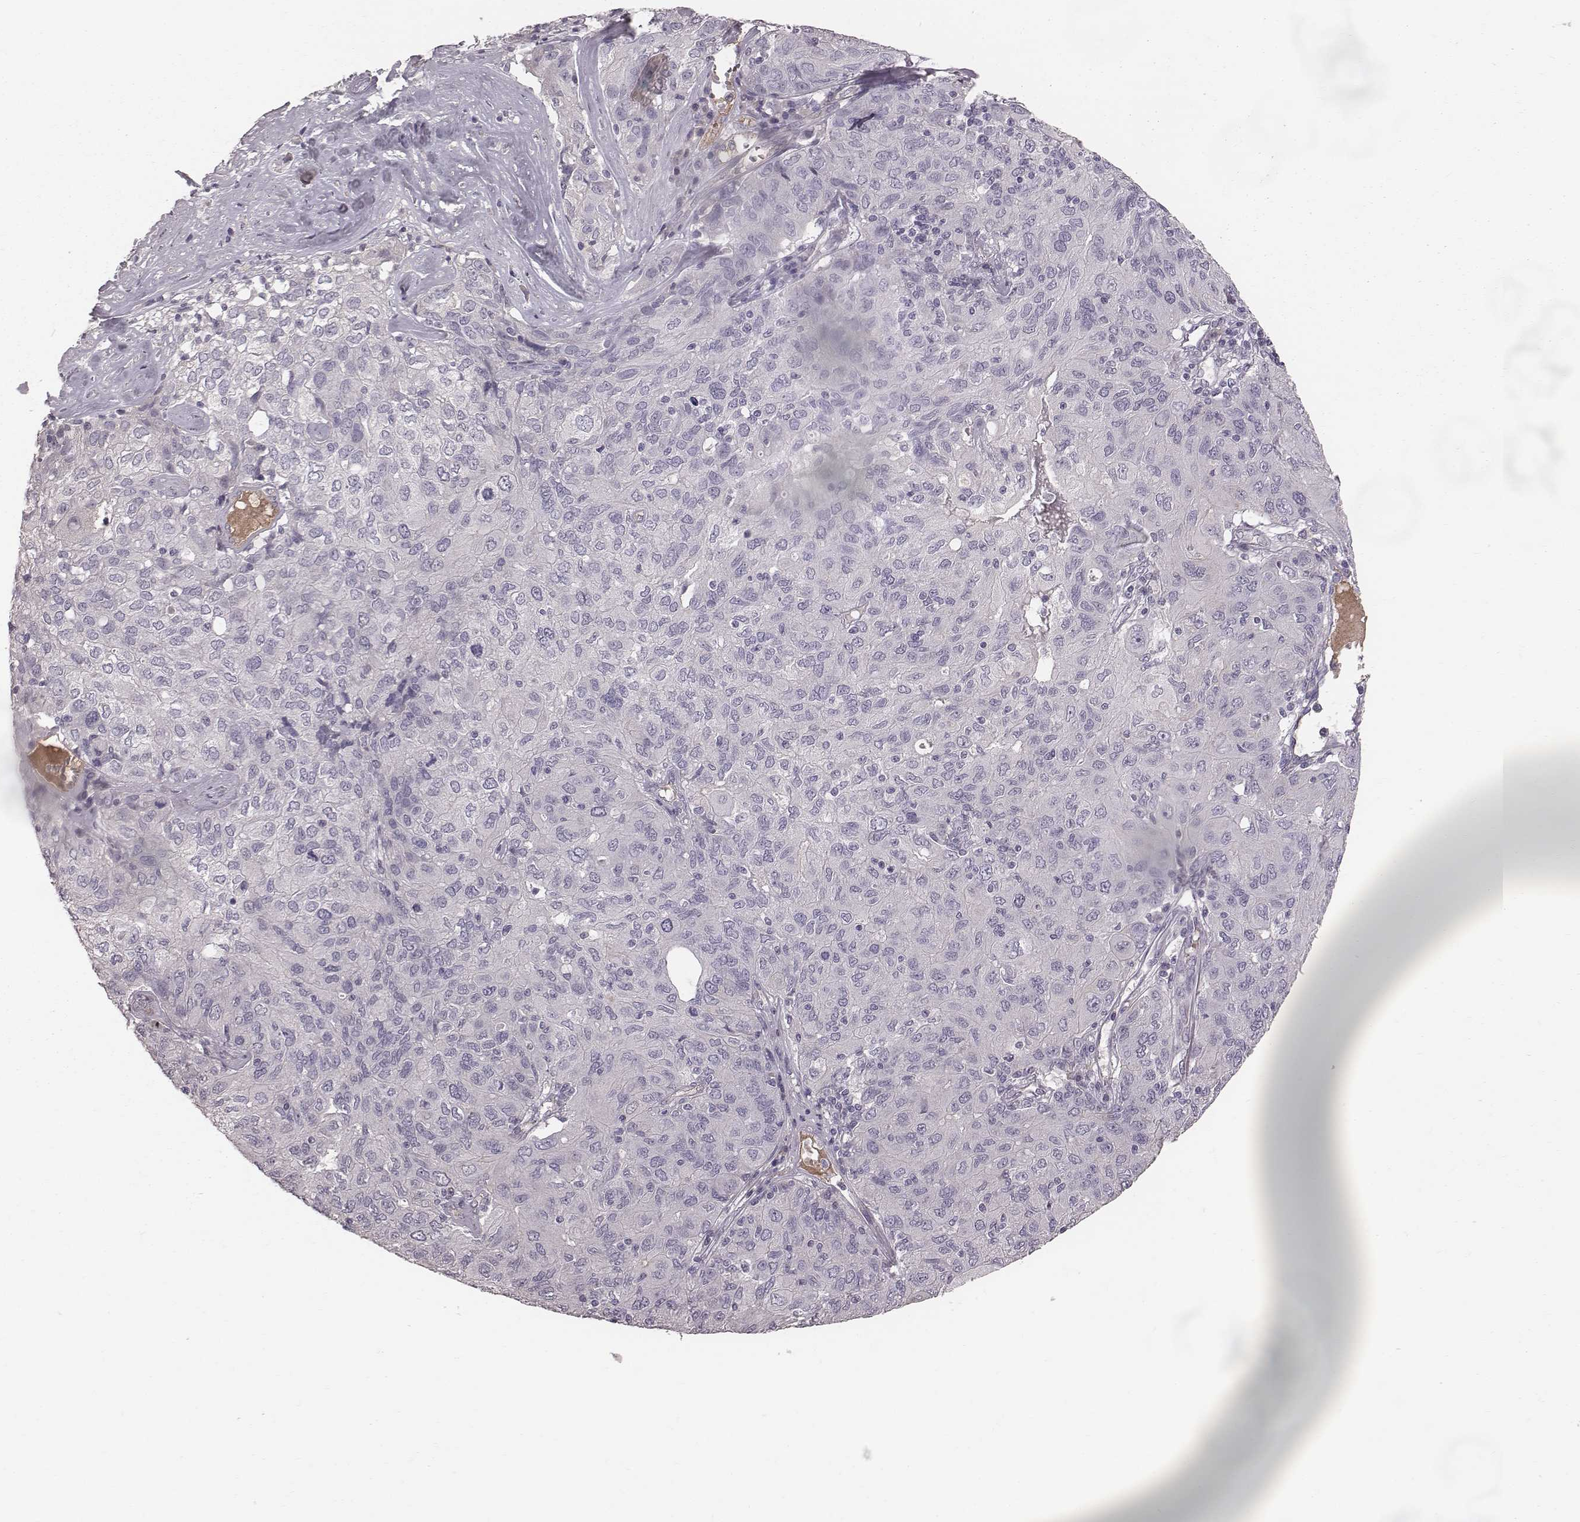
{"staining": {"intensity": "negative", "quantity": "none", "location": "none"}, "tissue": "ovarian cancer", "cell_type": "Tumor cells", "image_type": "cancer", "snomed": [{"axis": "morphology", "description": "Carcinoma, endometroid"}, {"axis": "topography", "description": "Ovary"}], "caption": "A photomicrograph of ovarian cancer stained for a protein reveals no brown staining in tumor cells.", "gene": "CFTR", "patient": {"sex": "female", "age": 50}}